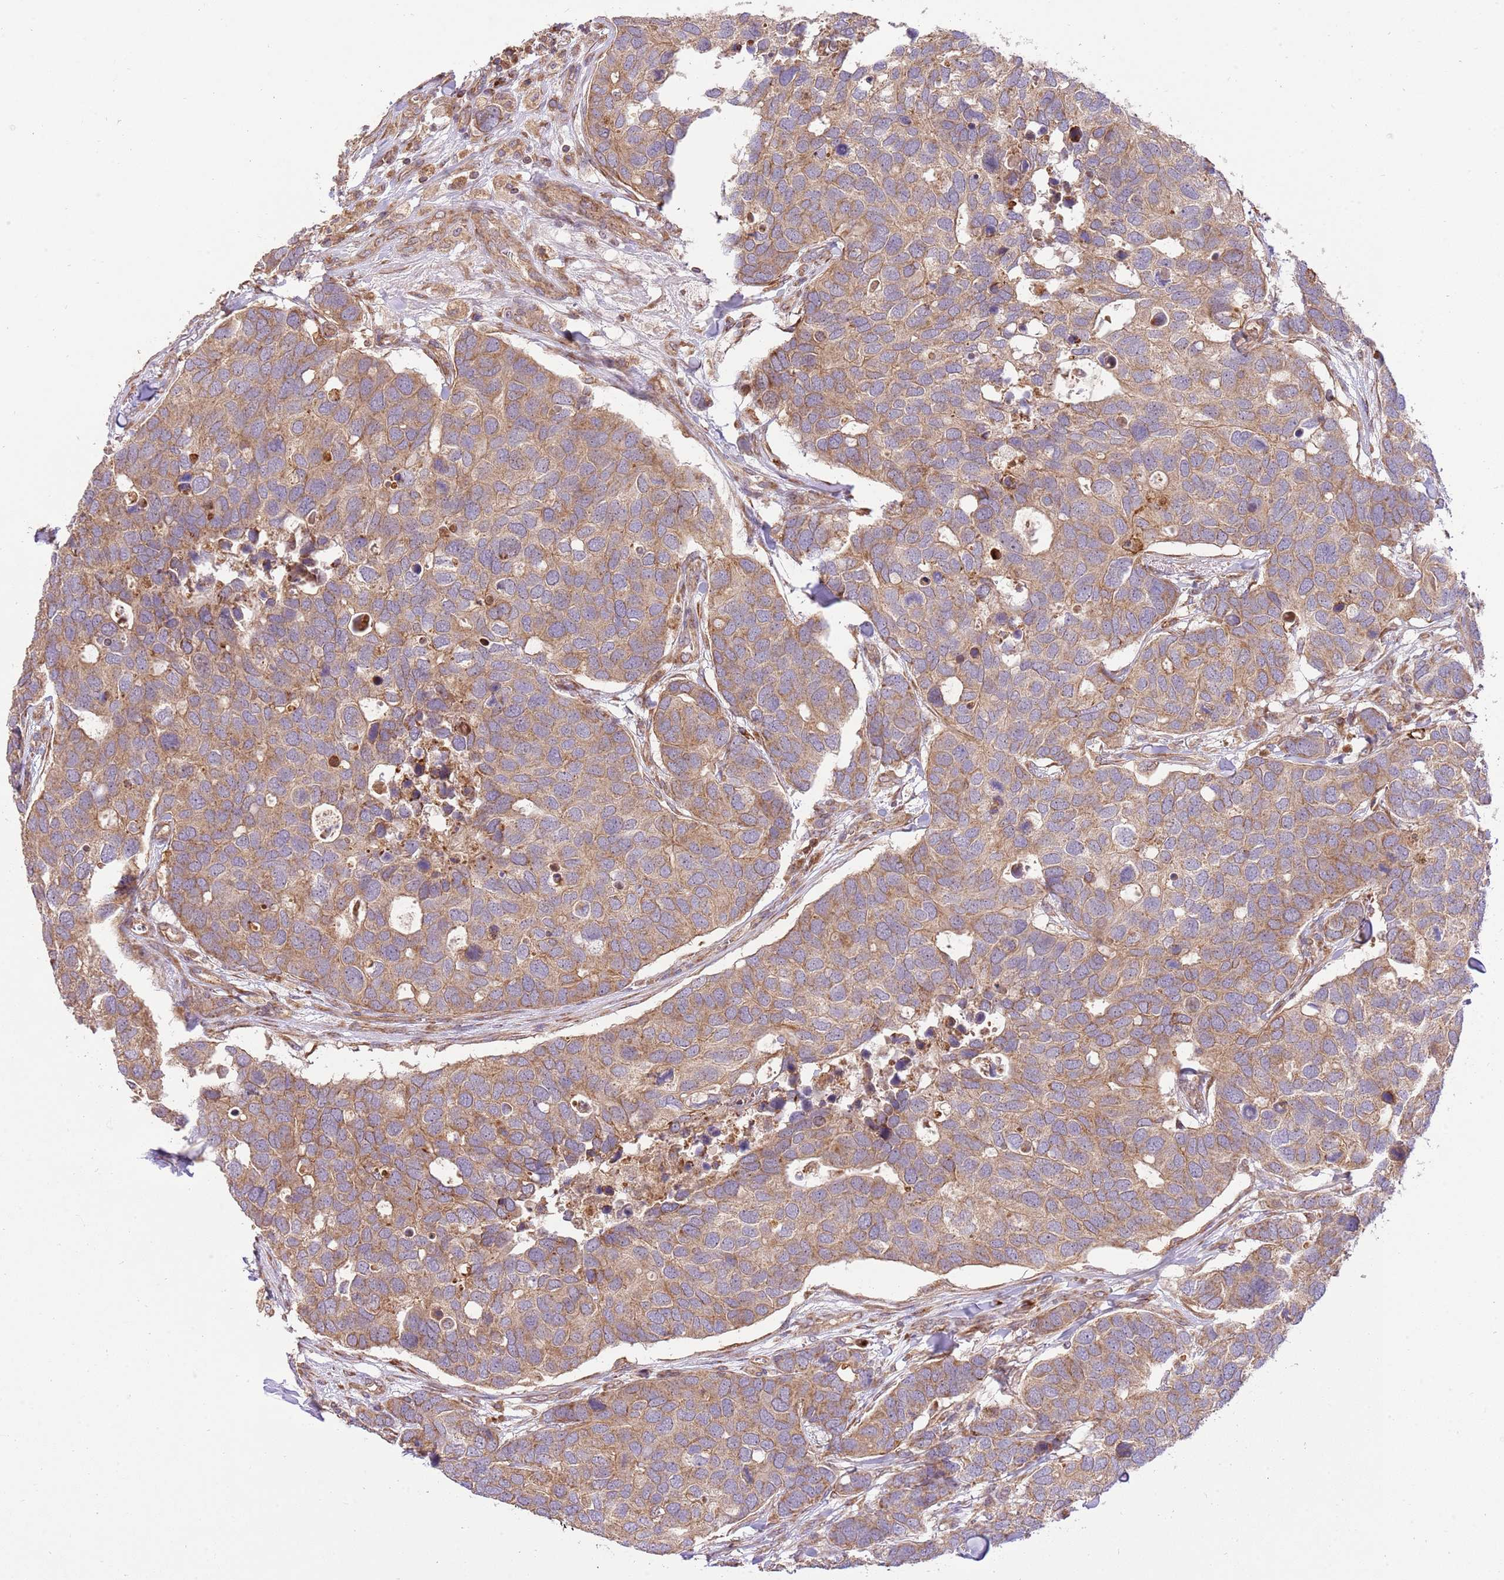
{"staining": {"intensity": "moderate", "quantity": ">75%", "location": "cytoplasmic/membranous"}, "tissue": "breast cancer", "cell_type": "Tumor cells", "image_type": "cancer", "snomed": [{"axis": "morphology", "description": "Duct carcinoma"}, {"axis": "topography", "description": "Breast"}], "caption": "Immunohistochemistry histopathology image of breast cancer stained for a protein (brown), which displays medium levels of moderate cytoplasmic/membranous expression in about >75% of tumor cells.", "gene": "SPATA2L", "patient": {"sex": "female", "age": 83}}